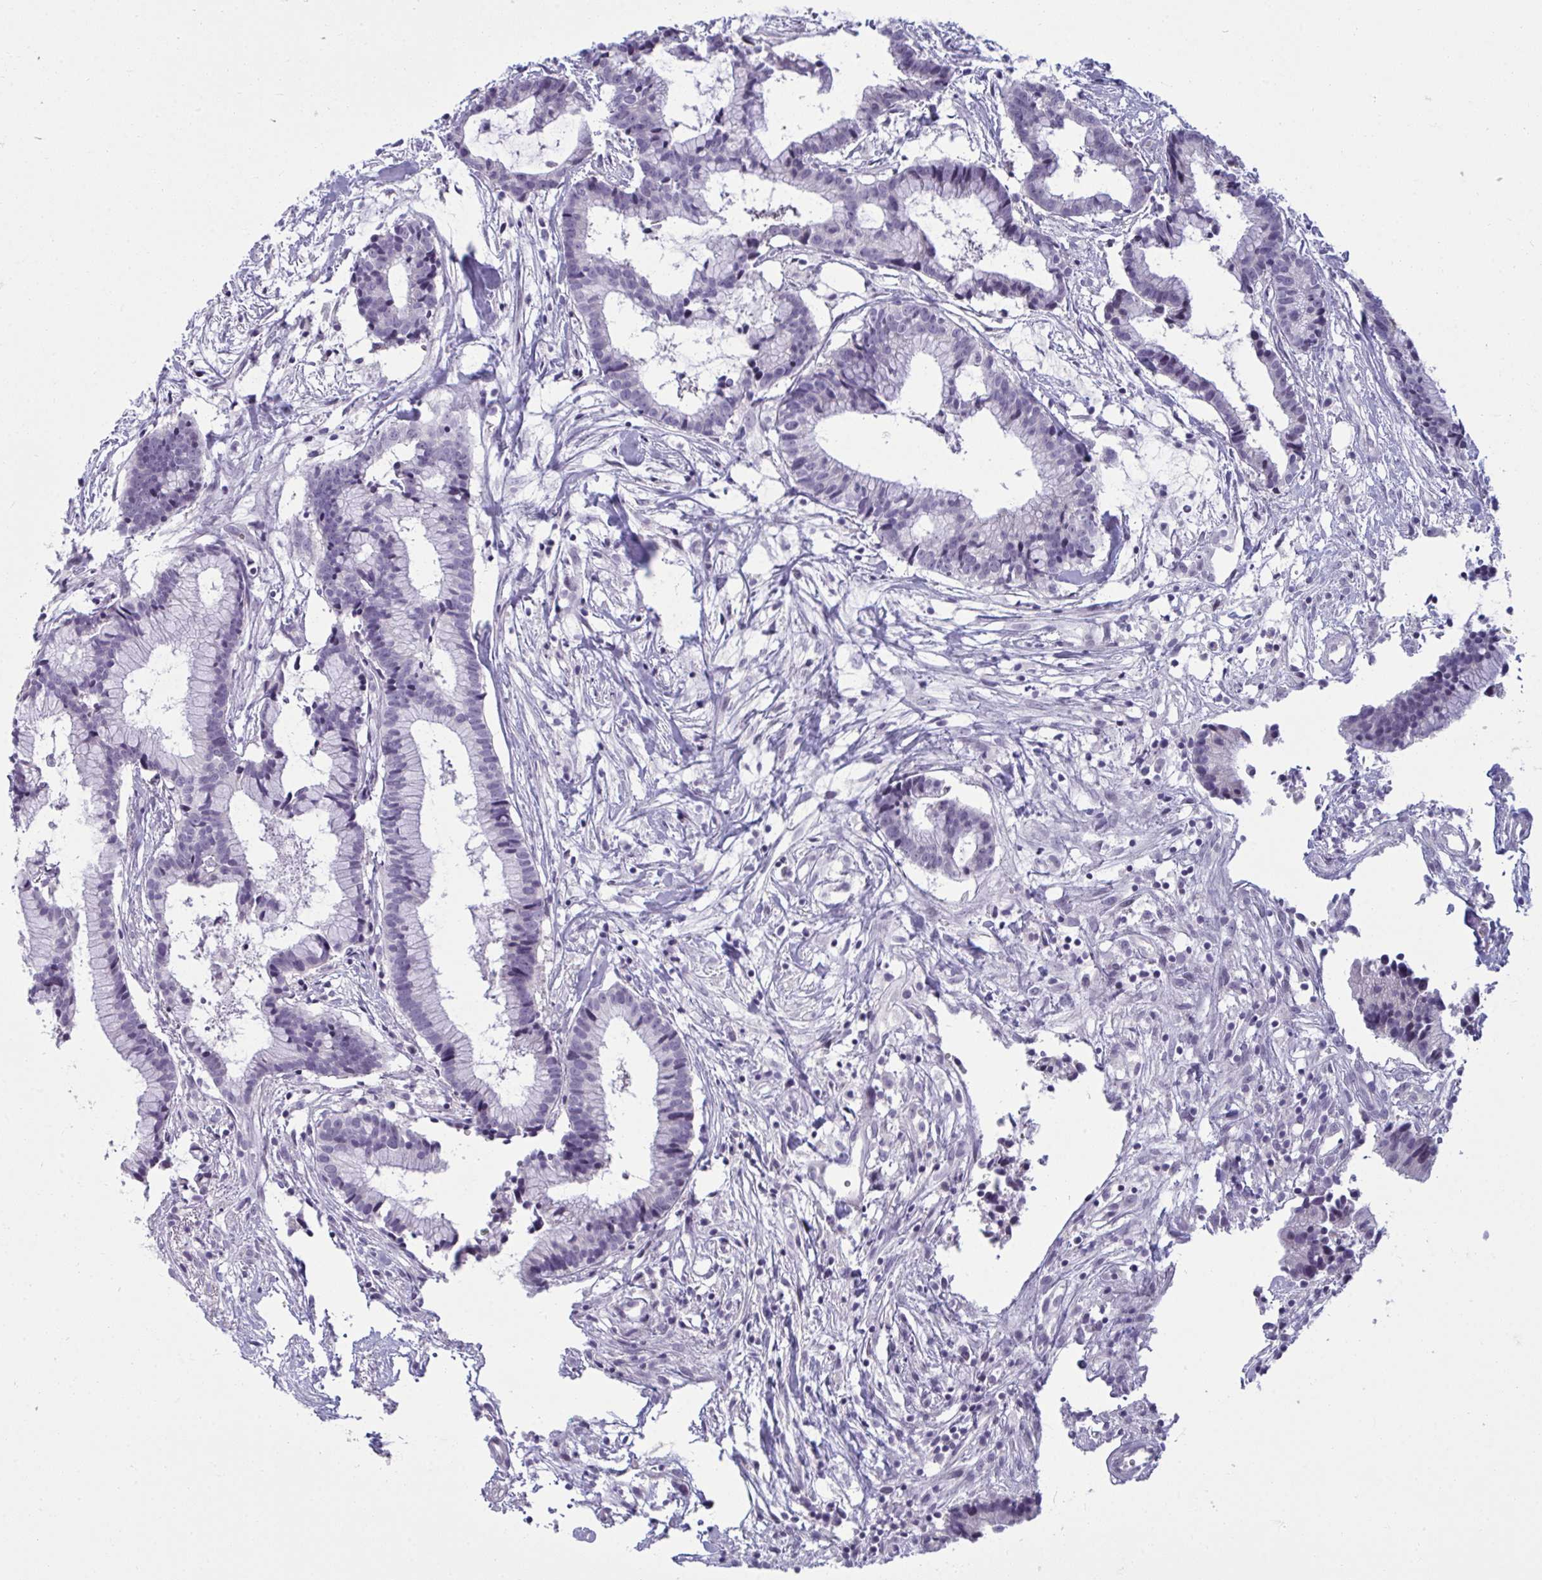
{"staining": {"intensity": "negative", "quantity": "none", "location": "none"}, "tissue": "colorectal cancer", "cell_type": "Tumor cells", "image_type": "cancer", "snomed": [{"axis": "morphology", "description": "Adenocarcinoma, NOS"}, {"axis": "topography", "description": "Colon"}], "caption": "Micrograph shows no protein expression in tumor cells of colorectal adenocarcinoma tissue.", "gene": "RNASEH1", "patient": {"sex": "female", "age": 78}}